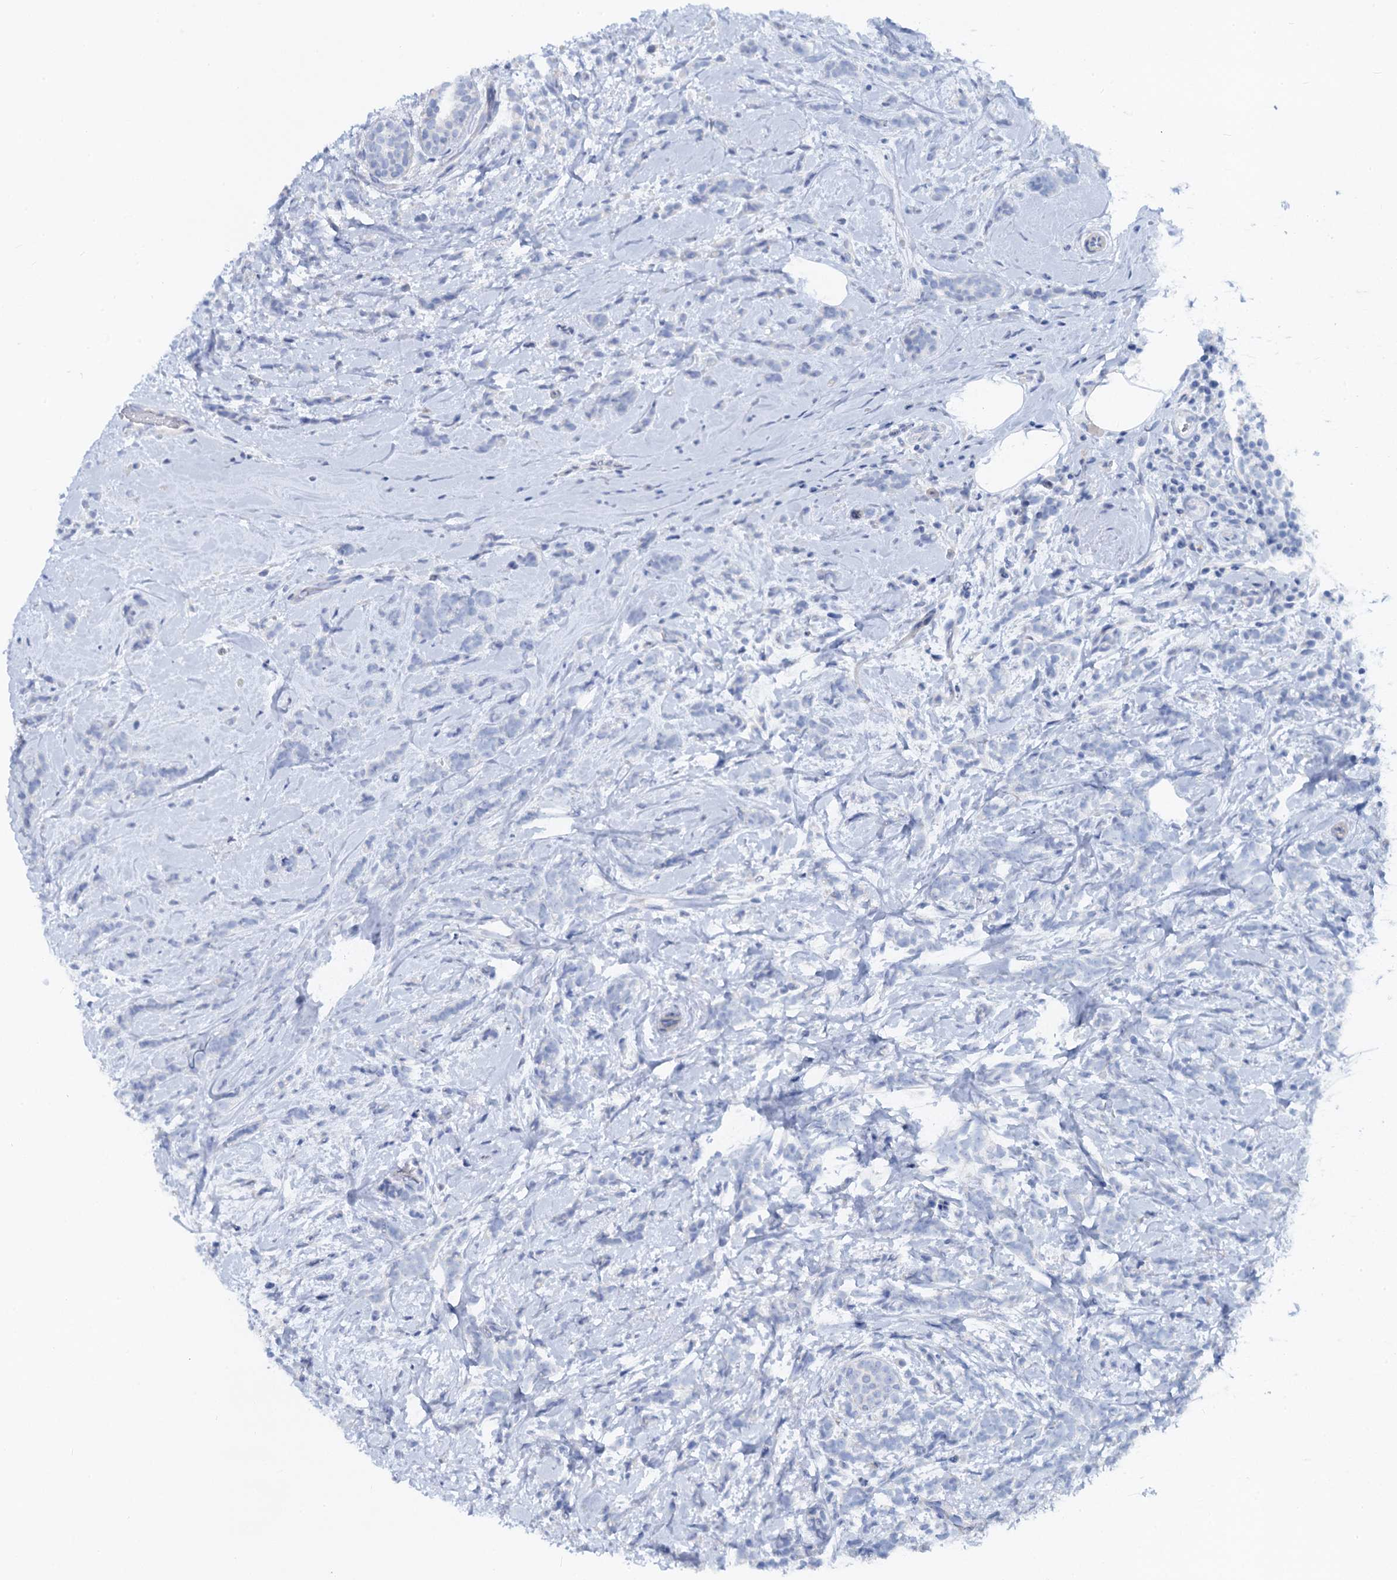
{"staining": {"intensity": "negative", "quantity": "none", "location": "none"}, "tissue": "breast cancer", "cell_type": "Tumor cells", "image_type": "cancer", "snomed": [{"axis": "morphology", "description": "Lobular carcinoma"}, {"axis": "topography", "description": "Breast"}], "caption": "IHC image of neoplastic tissue: human lobular carcinoma (breast) stained with DAB displays no significant protein positivity in tumor cells.", "gene": "RBP3", "patient": {"sex": "female", "age": 58}}